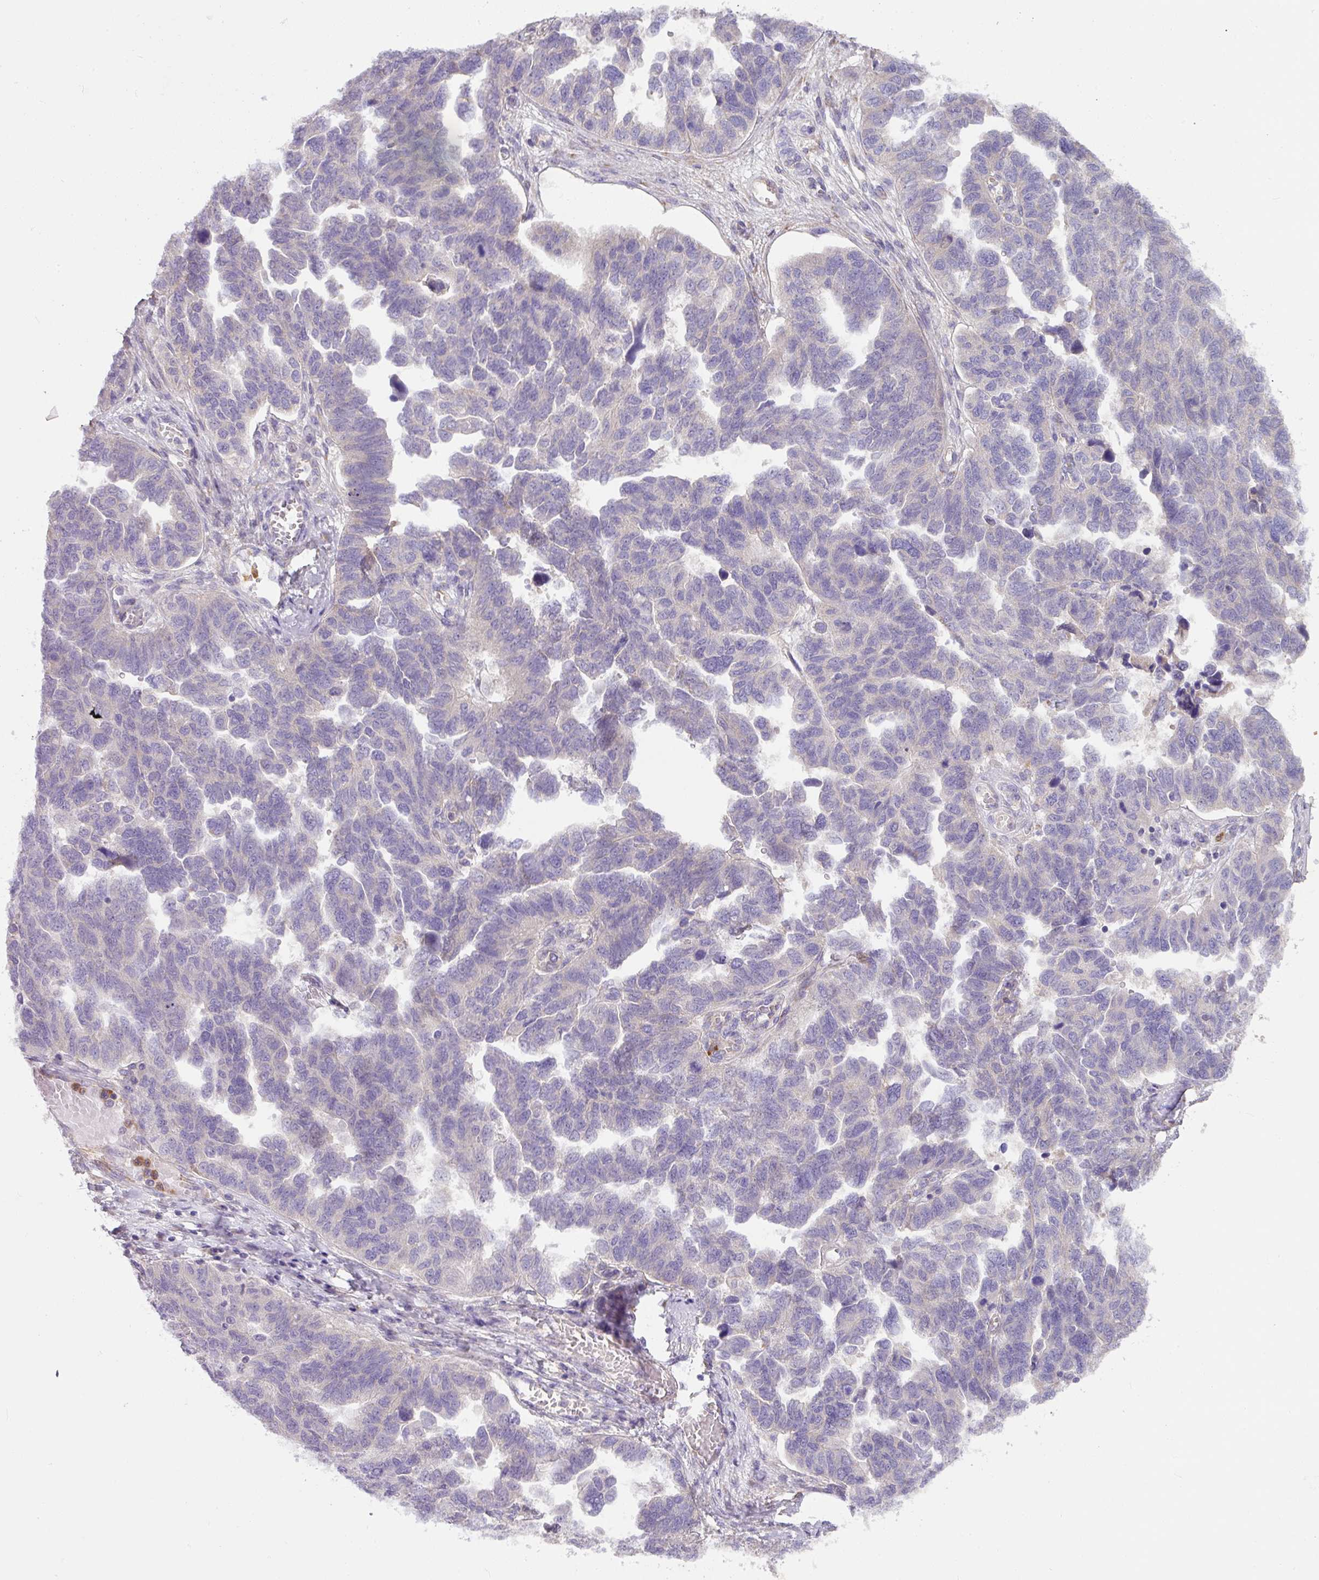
{"staining": {"intensity": "negative", "quantity": "none", "location": "none"}, "tissue": "ovarian cancer", "cell_type": "Tumor cells", "image_type": "cancer", "snomed": [{"axis": "morphology", "description": "Cystadenocarcinoma, serous, NOS"}, {"axis": "topography", "description": "Ovary"}], "caption": "The histopathology image shows no significant positivity in tumor cells of ovarian serous cystadenocarcinoma.", "gene": "CRISP3", "patient": {"sex": "female", "age": 64}}